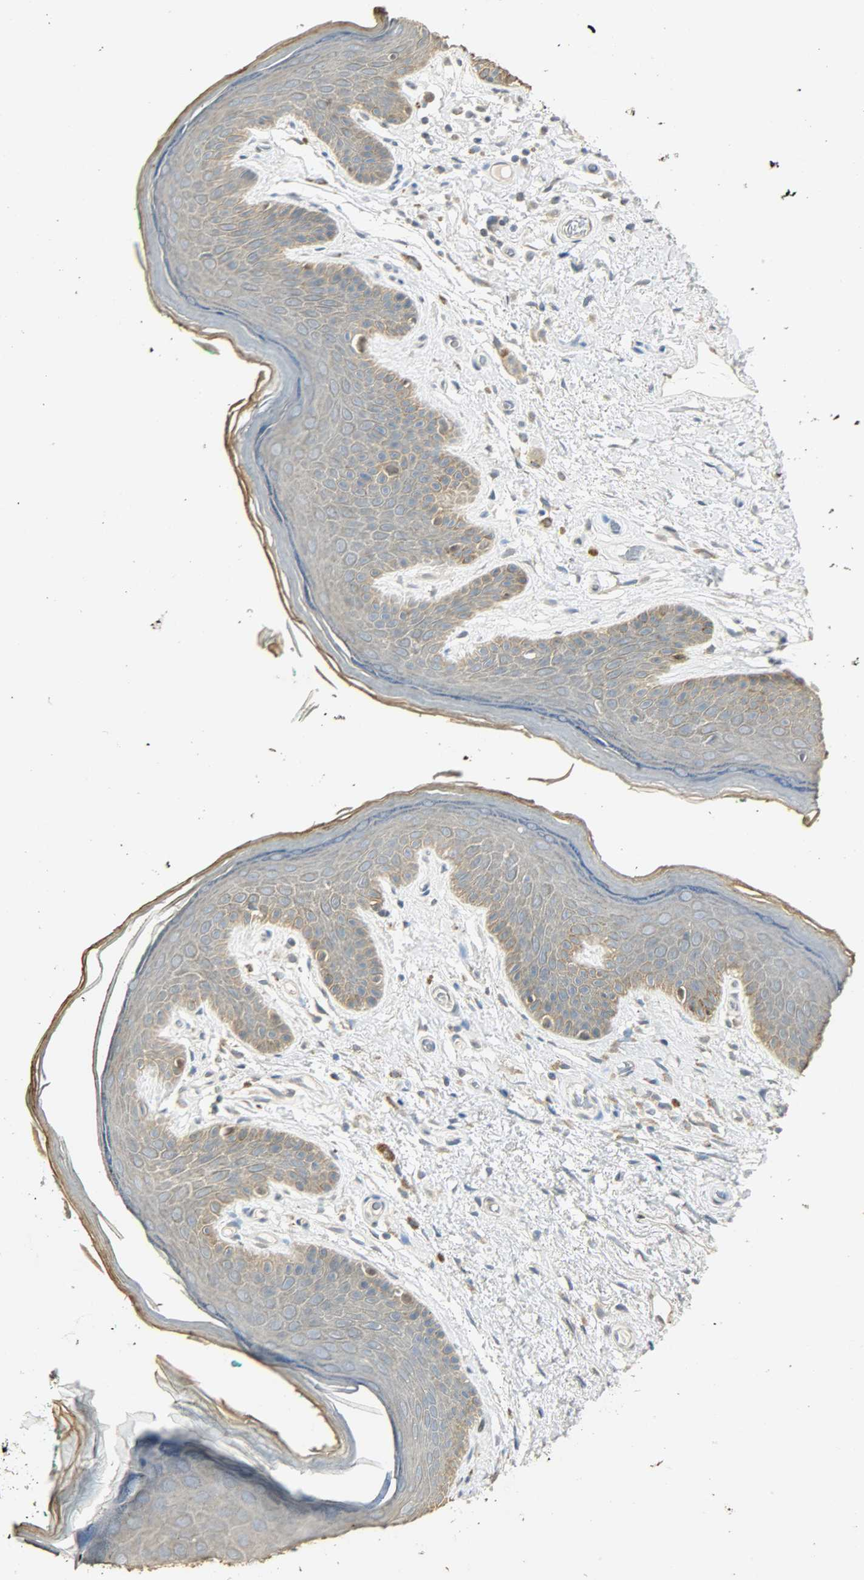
{"staining": {"intensity": "moderate", "quantity": "<25%", "location": "cytoplasmic/membranous"}, "tissue": "skin", "cell_type": "Epidermal cells", "image_type": "normal", "snomed": [{"axis": "morphology", "description": "Normal tissue, NOS"}, {"axis": "topography", "description": "Anal"}], "caption": "About <25% of epidermal cells in benign skin demonstrate moderate cytoplasmic/membranous protein positivity as visualized by brown immunohistochemical staining.", "gene": "USP13", "patient": {"sex": "male", "age": 74}}